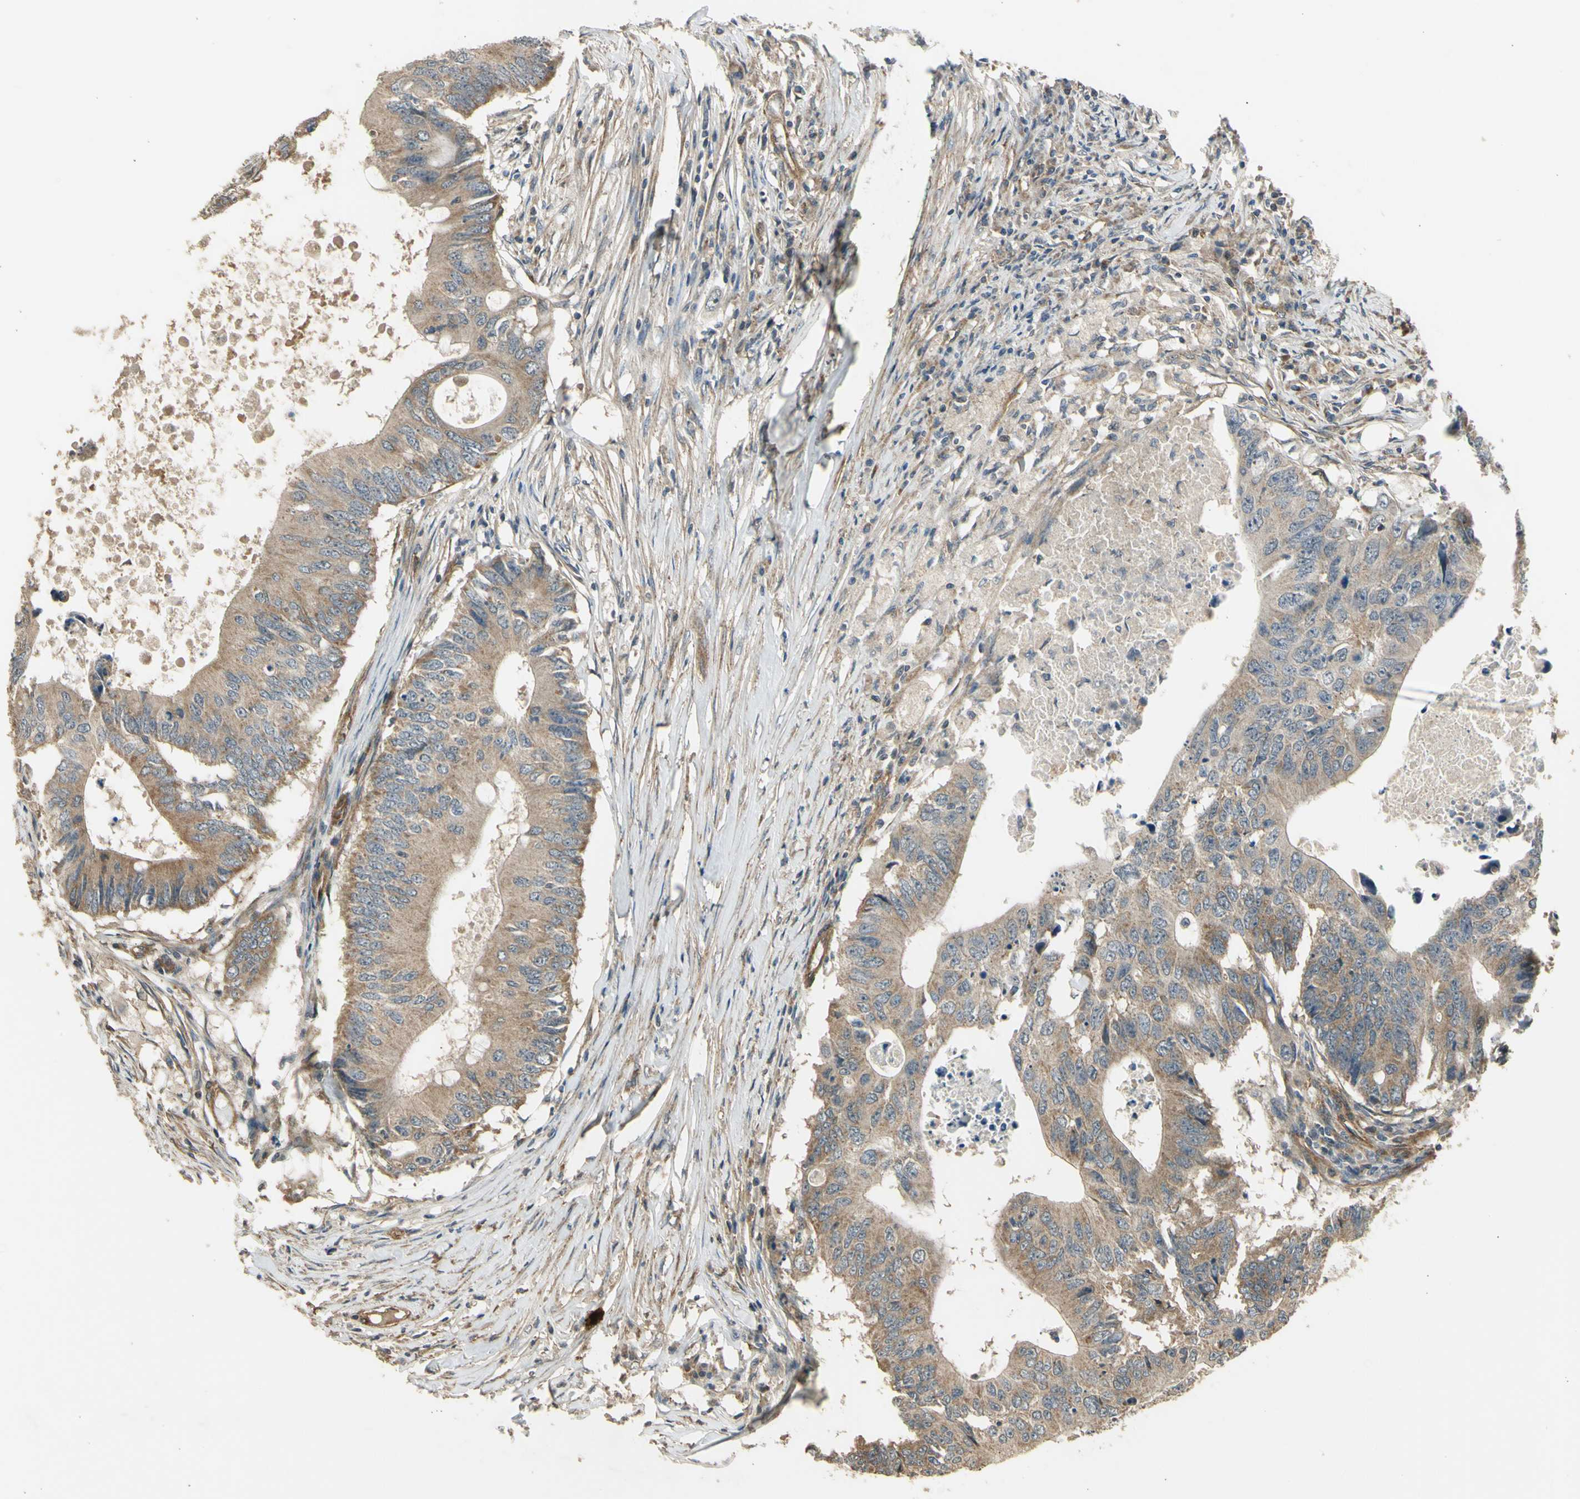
{"staining": {"intensity": "moderate", "quantity": ">75%", "location": "cytoplasmic/membranous"}, "tissue": "colorectal cancer", "cell_type": "Tumor cells", "image_type": "cancer", "snomed": [{"axis": "morphology", "description": "Adenocarcinoma, NOS"}, {"axis": "topography", "description": "Colon"}], "caption": "This is an image of IHC staining of colorectal cancer (adenocarcinoma), which shows moderate positivity in the cytoplasmic/membranous of tumor cells.", "gene": "EFNB2", "patient": {"sex": "male", "age": 71}}